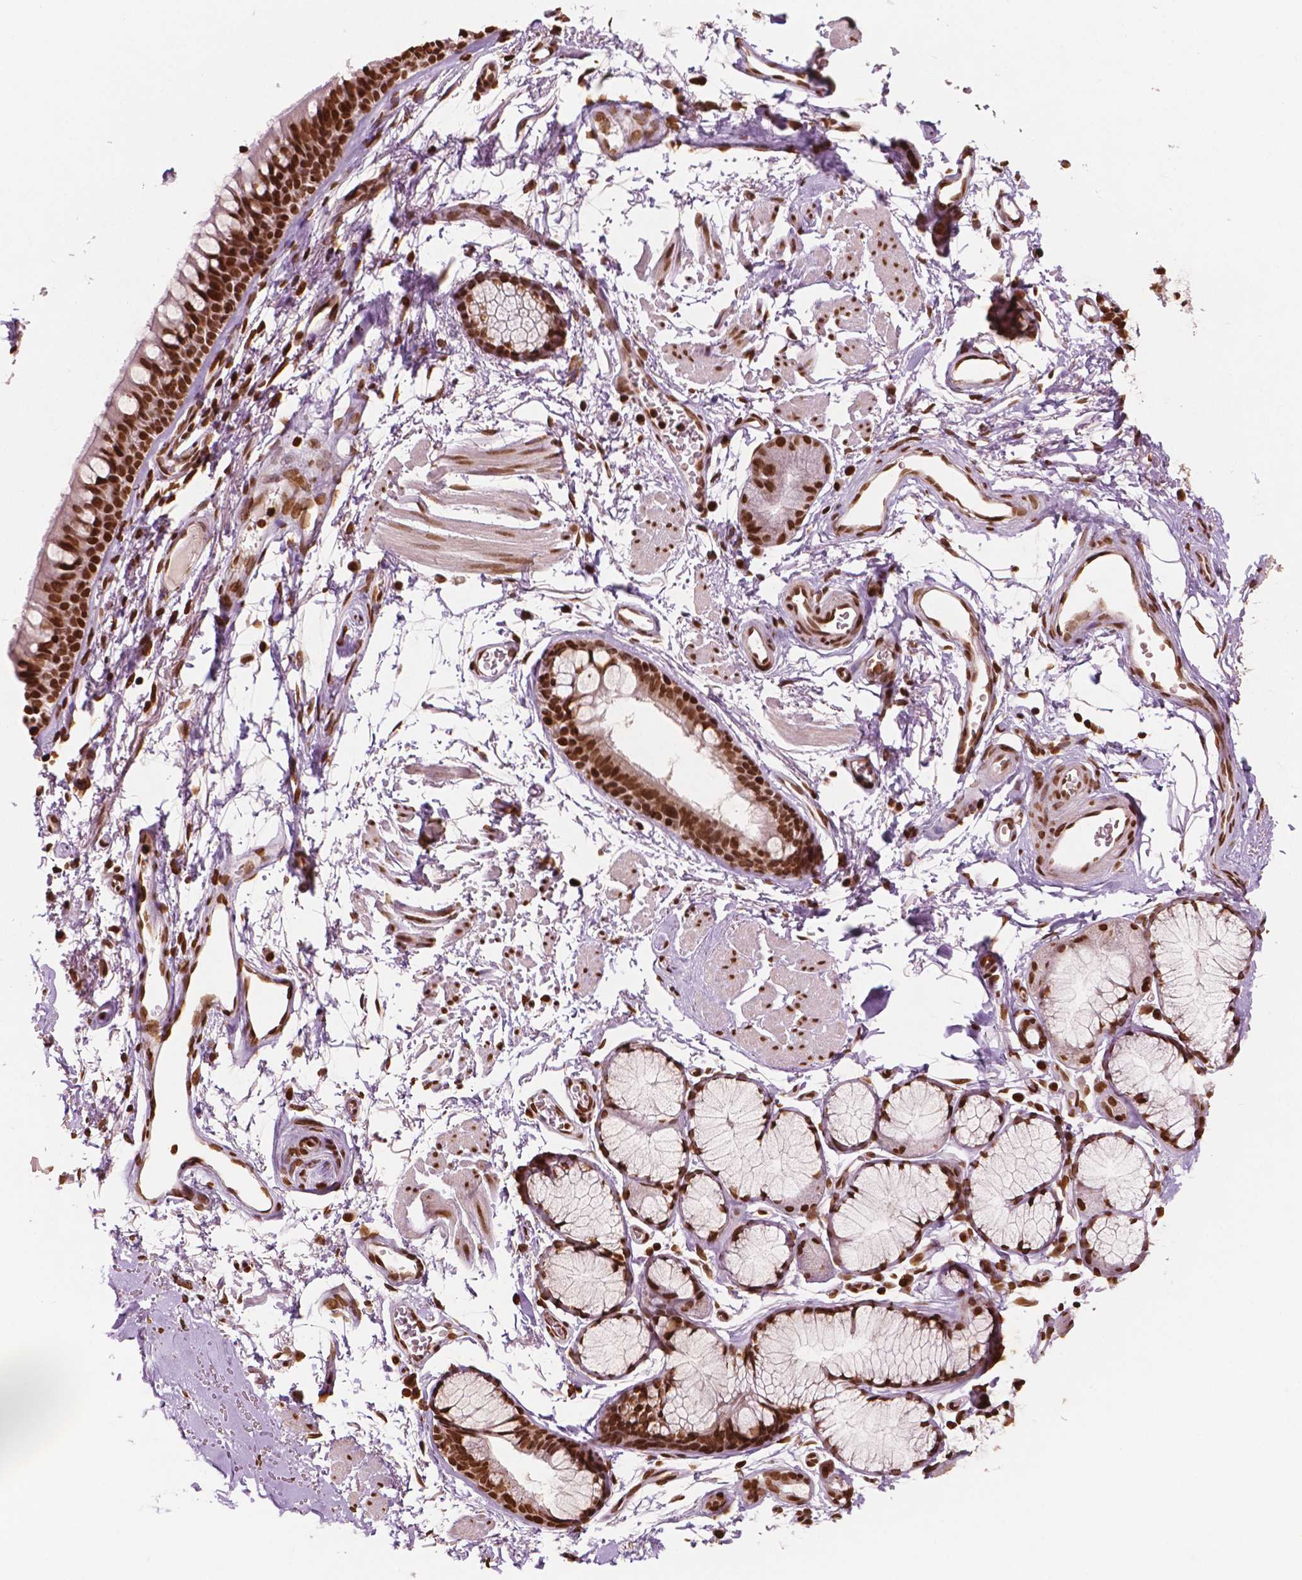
{"staining": {"intensity": "strong", "quantity": ">75%", "location": "nuclear"}, "tissue": "soft tissue", "cell_type": "Fibroblasts", "image_type": "normal", "snomed": [{"axis": "morphology", "description": "Normal tissue, NOS"}, {"axis": "topography", "description": "Cartilage tissue"}, {"axis": "topography", "description": "Bronchus"}], "caption": "Protein staining displays strong nuclear expression in about >75% of fibroblasts in unremarkable soft tissue. Nuclei are stained in blue.", "gene": "H3C7", "patient": {"sex": "female", "age": 79}}